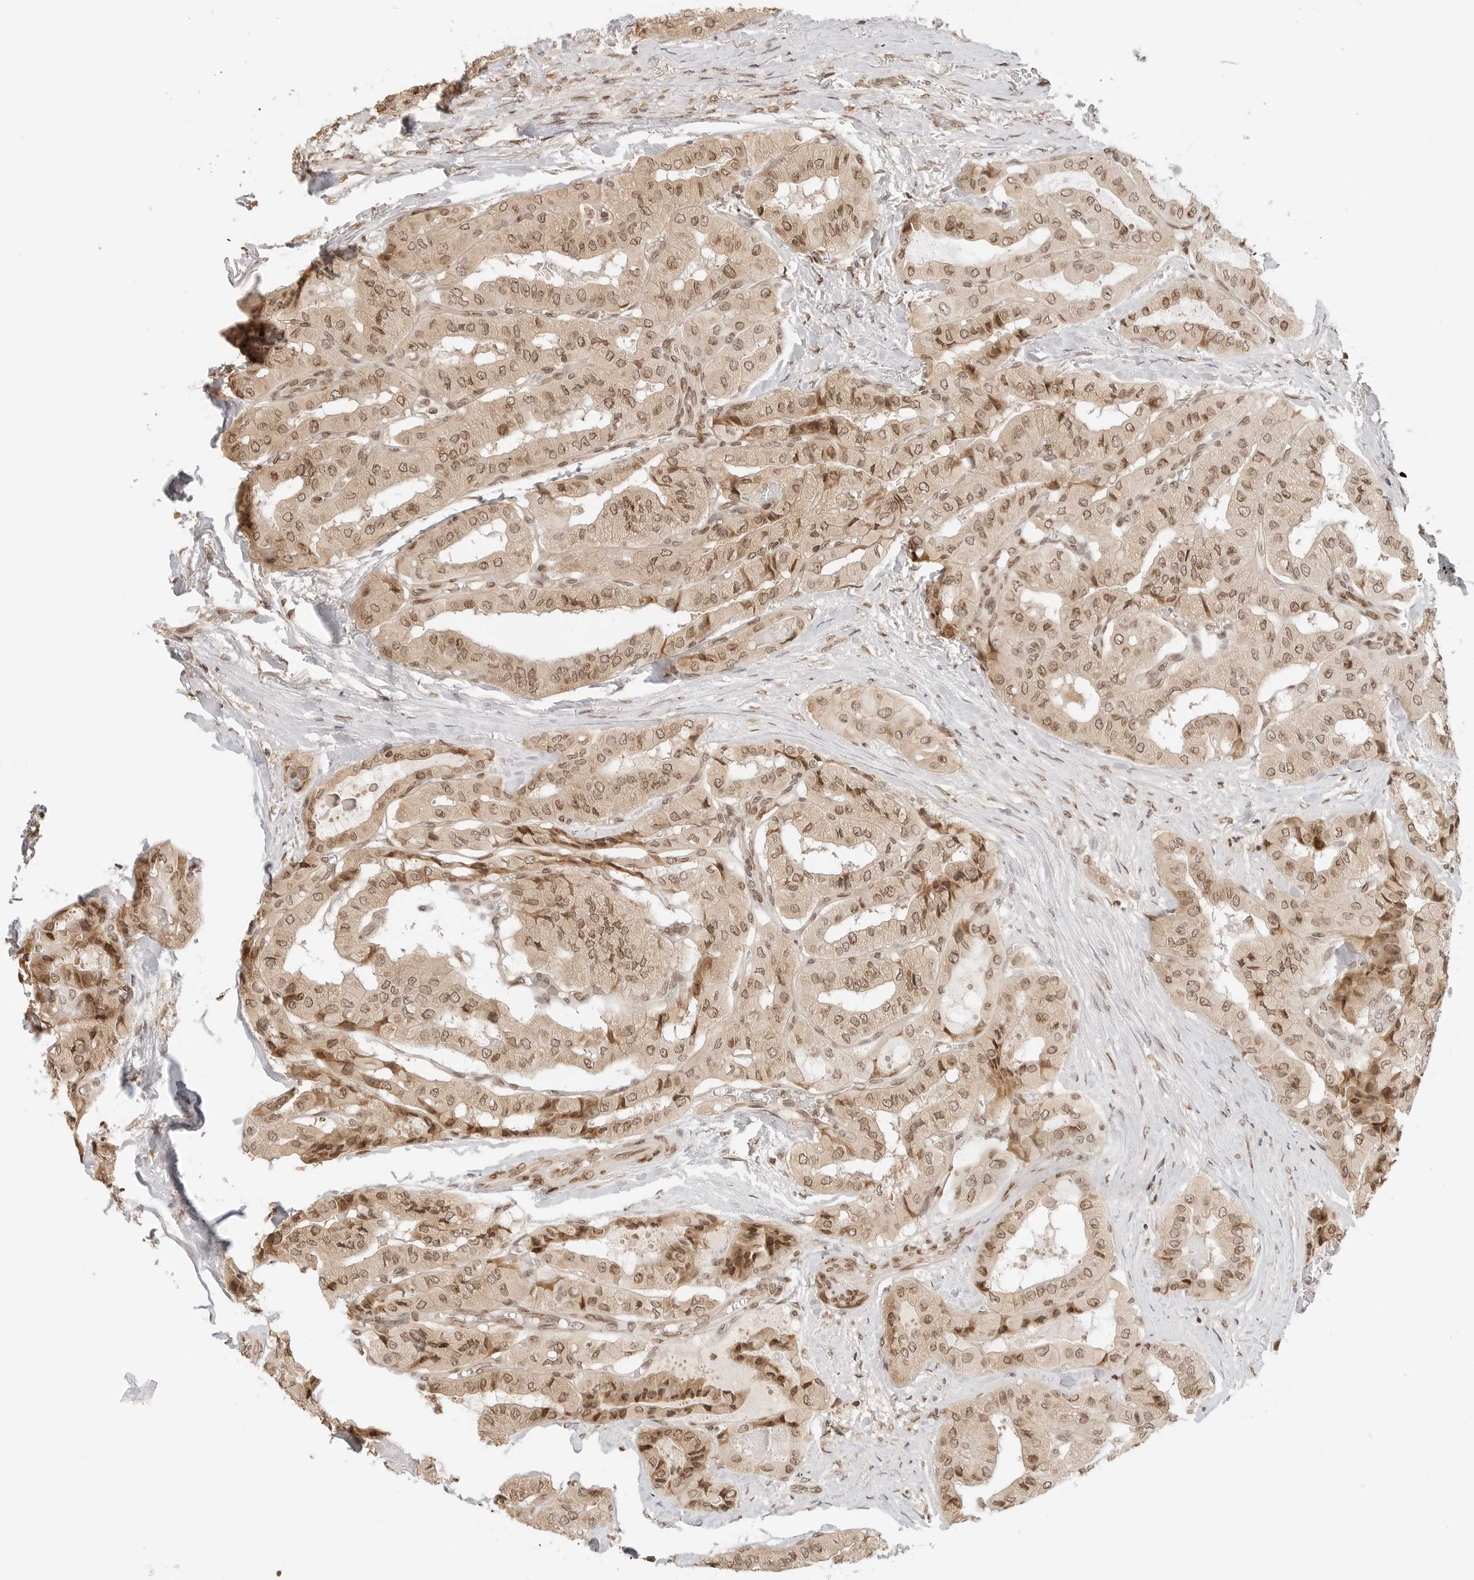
{"staining": {"intensity": "moderate", "quantity": ">75%", "location": "cytoplasmic/membranous,nuclear"}, "tissue": "thyroid cancer", "cell_type": "Tumor cells", "image_type": "cancer", "snomed": [{"axis": "morphology", "description": "Papillary adenocarcinoma, NOS"}, {"axis": "topography", "description": "Thyroid gland"}], "caption": "Tumor cells display moderate cytoplasmic/membranous and nuclear expression in about >75% of cells in thyroid cancer. The protein is shown in brown color, while the nuclei are stained blue.", "gene": "POLH", "patient": {"sex": "female", "age": 59}}